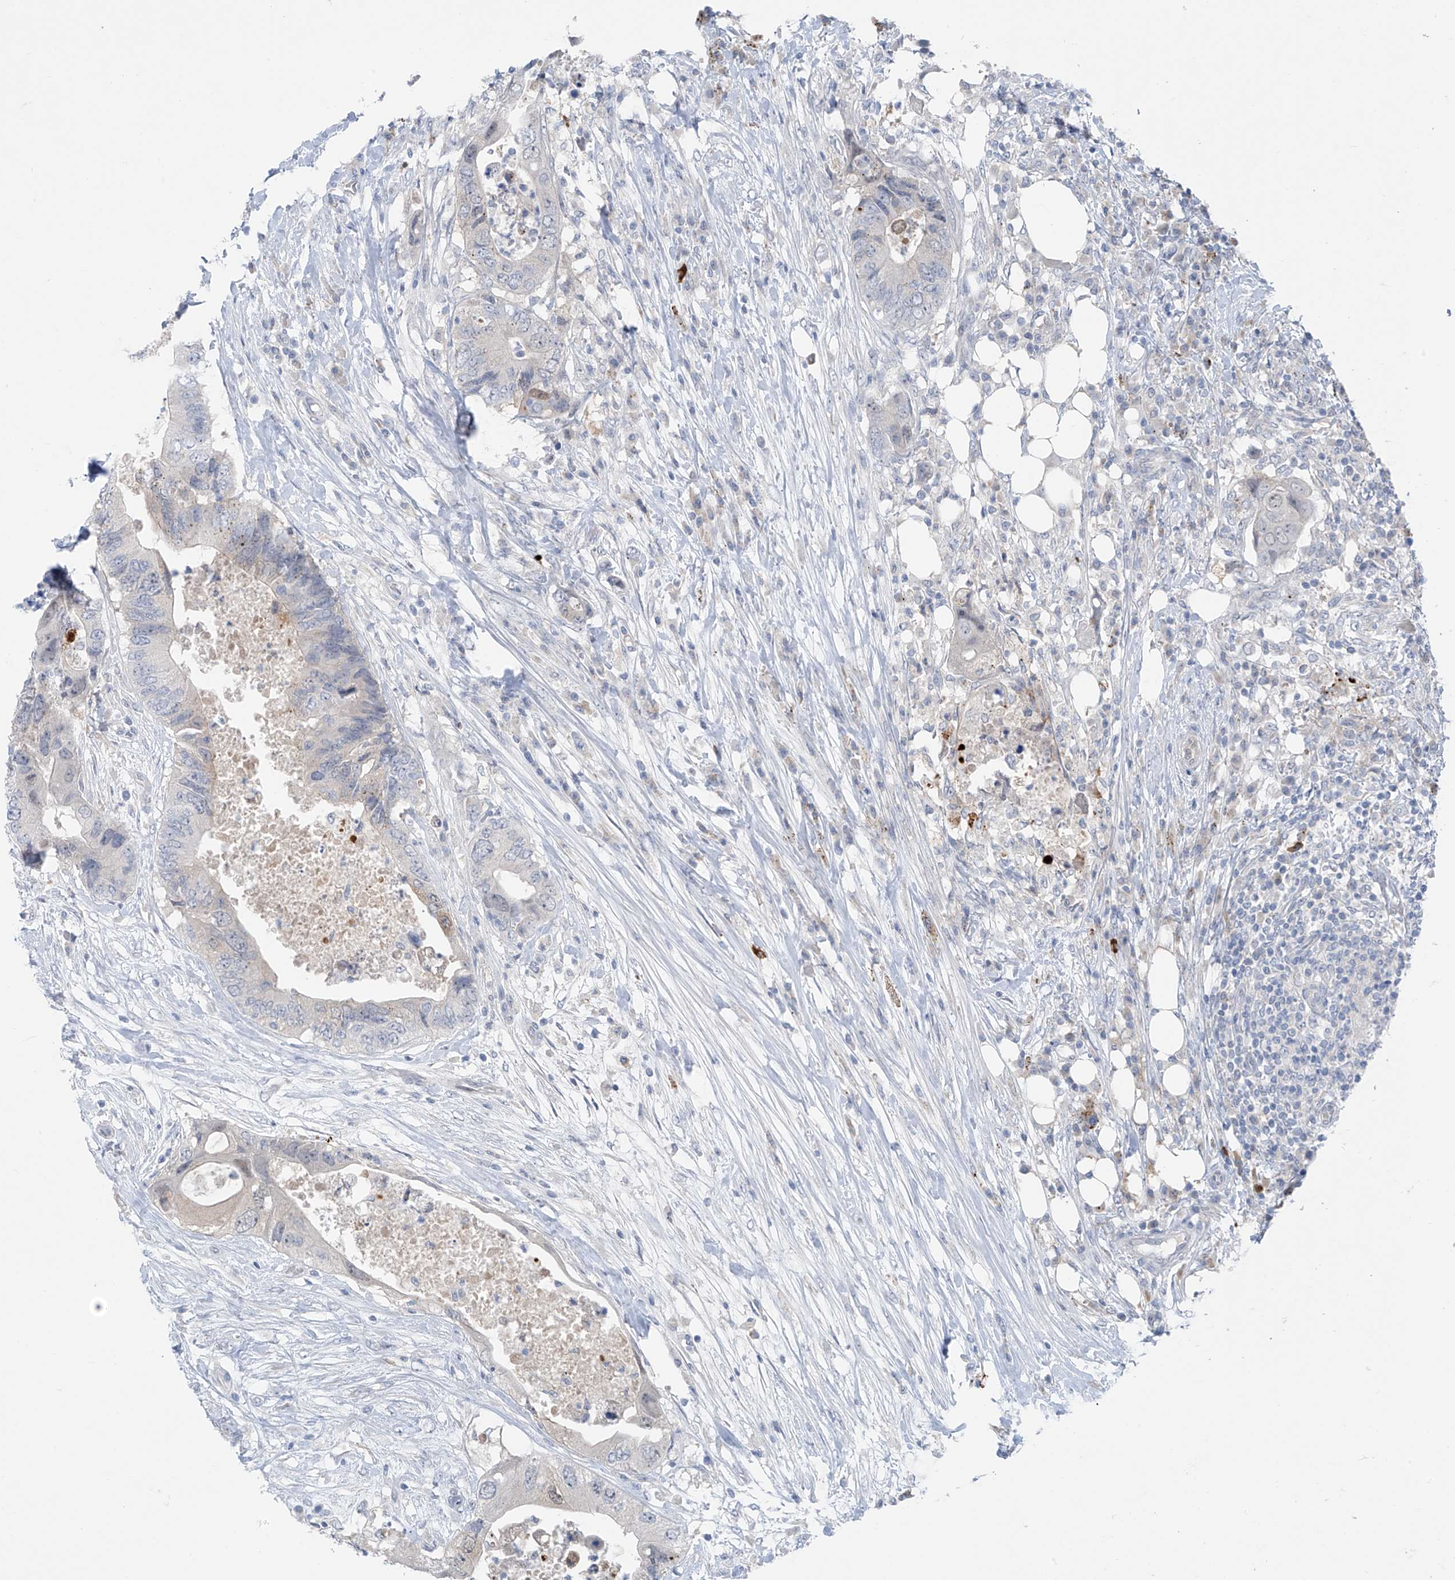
{"staining": {"intensity": "negative", "quantity": "none", "location": "none"}, "tissue": "colorectal cancer", "cell_type": "Tumor cells", "image_type": "cancer", "snomed": [{"axis": "morphology", "description": "Adenocarcinoma, NOS"}, {"axis": "topography", "description": "Colon"}], "caption": "This is an immunohistochemistry histopathology image of human colorectal adenocarcinoma. There is no expression in tumor cells.", "gene": "ZNF793", "patient": {"sex": "male", "age": 71}}